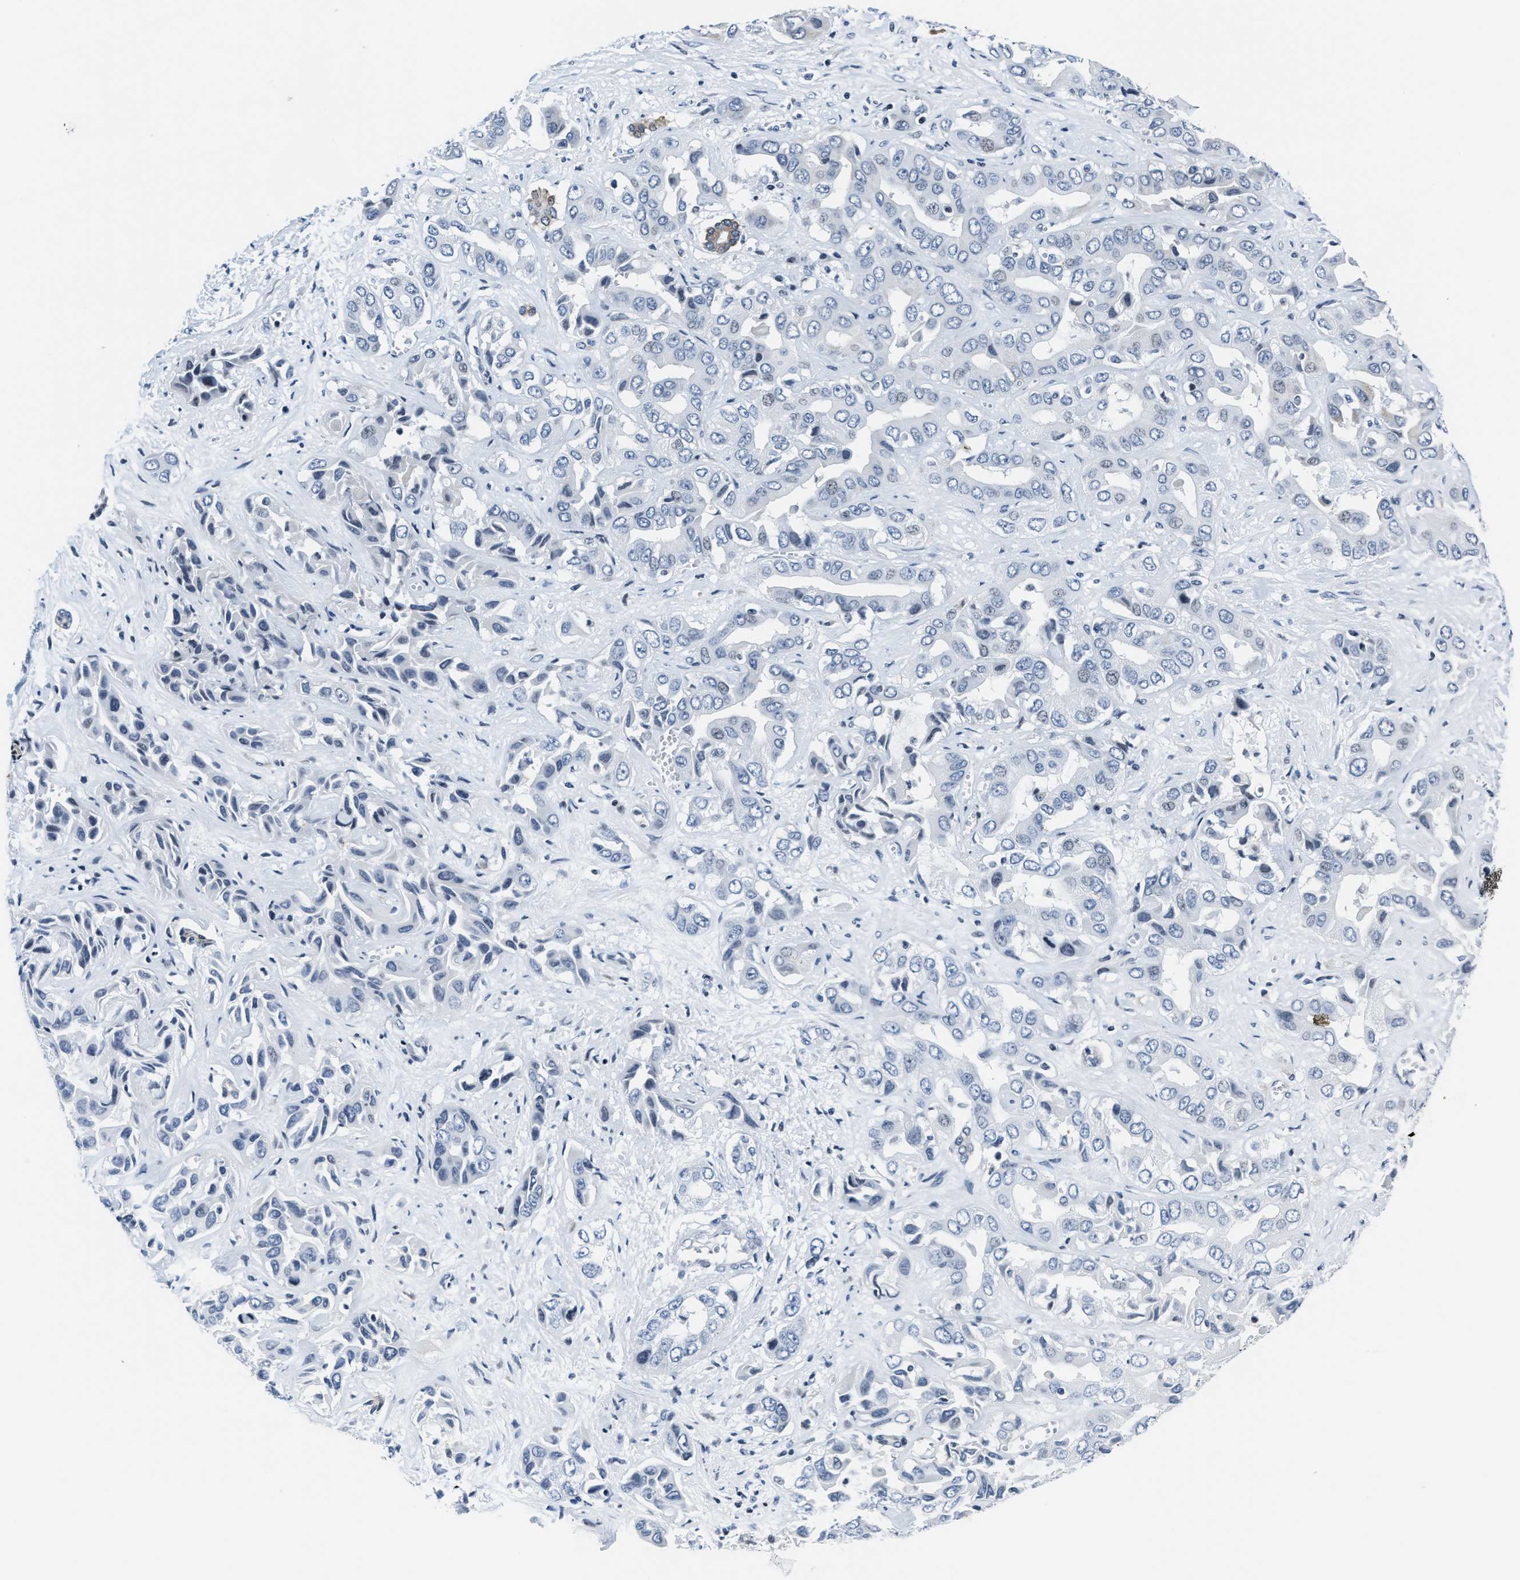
{"staining": {"intensity": "negative", "quantity": "none", "location": "none"}, "tissue": "liver cancer", "cell_type": "Tumor cells", "image_type": "cancer", "snomed": [{"axis": "morphology", "description": "Cholangiocarcinoma"}, {"axis": "topography", "description": "Liver"}], "caption": "Cholangiocarcinoma (liver) was stained to show a protein in brown. There is no significant positivity in tumor cells.", "gene": "ASZ1", "patient": {"sex": "female", "age": 52}}